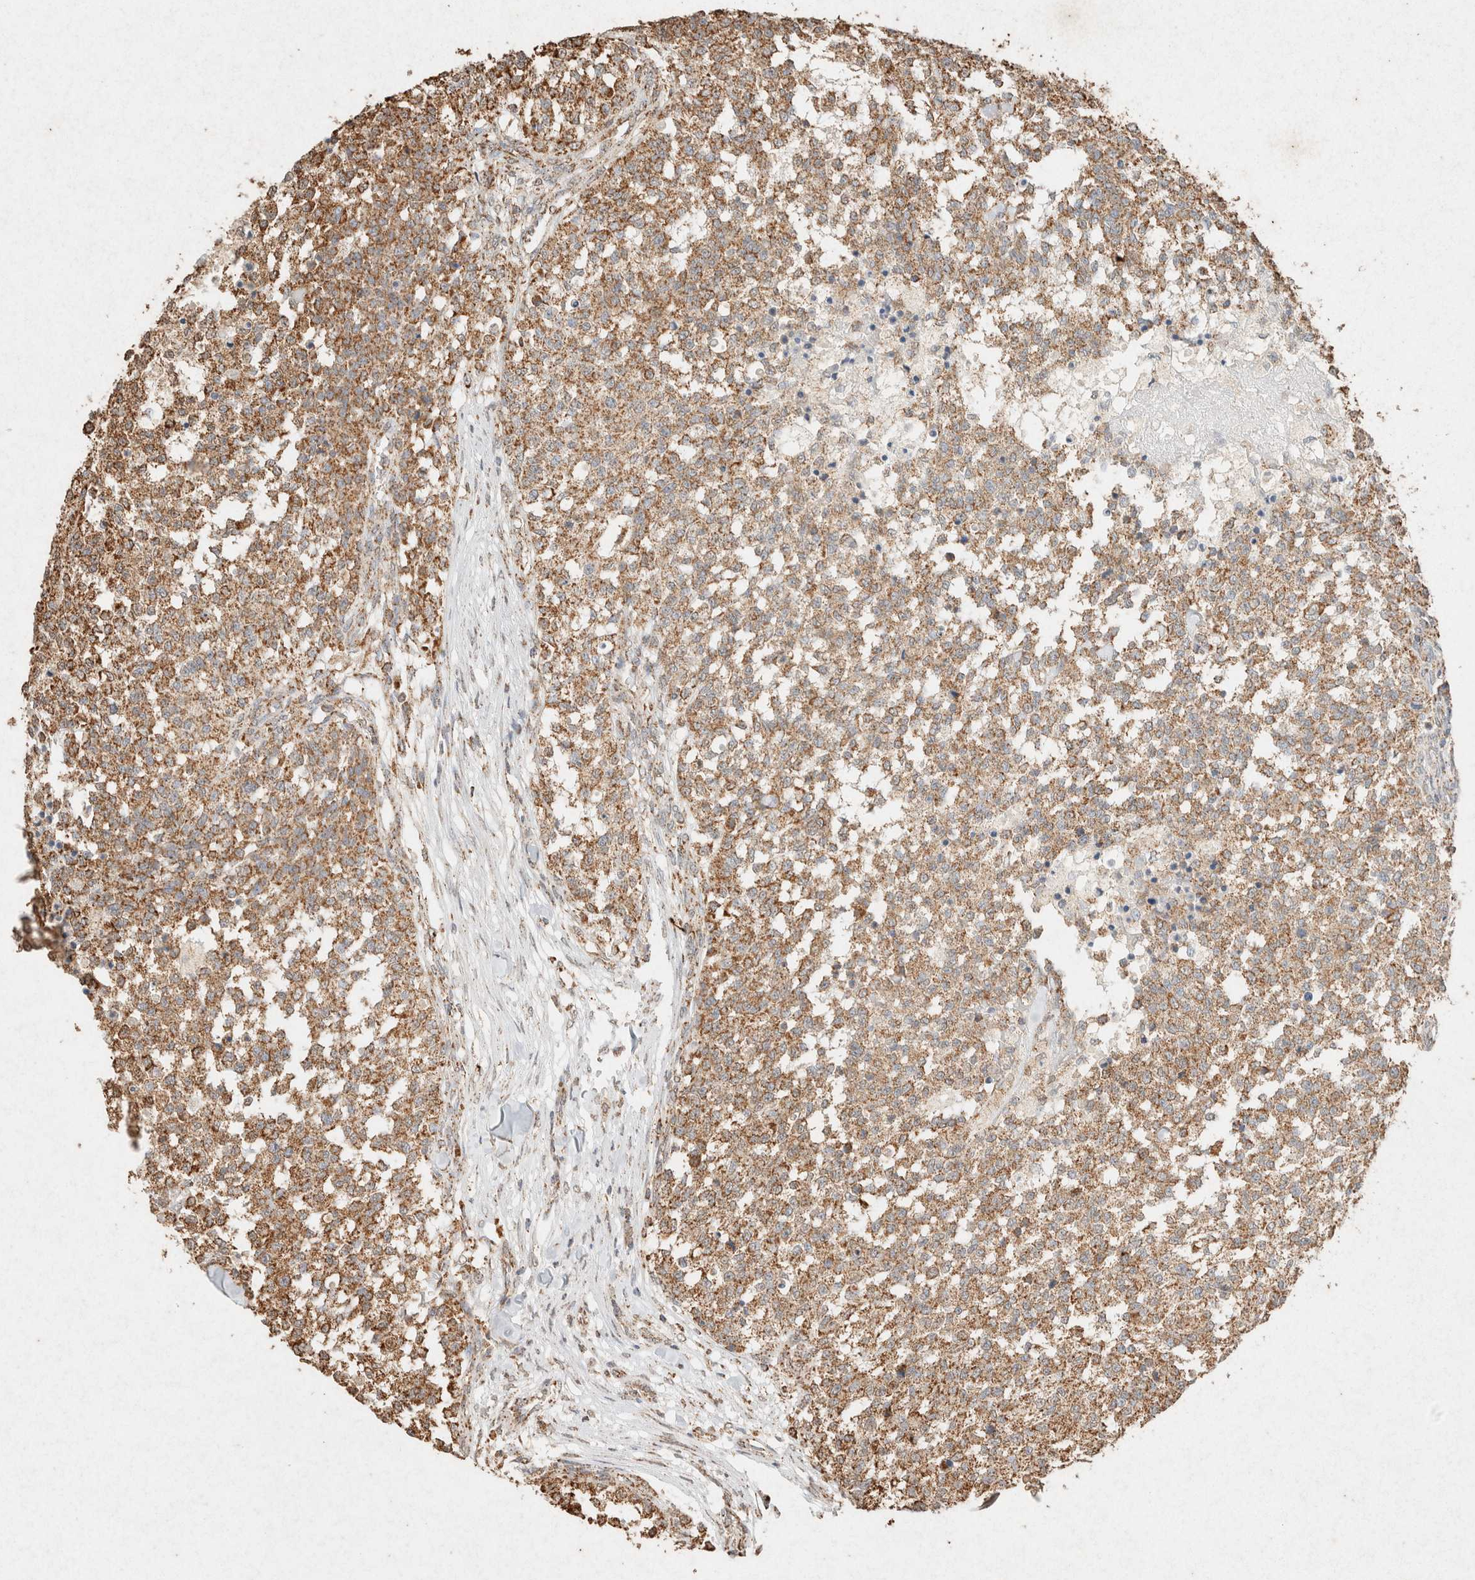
{"staining": {"intensity": "moderate", "quantity": ">75%", "location": "cytoplasmic/membranous"}, "tissue": "testis cancer", "cell_type": "Tumor cells", "image_type": "cancer", "snomed": [{"axis": "morphology", "description": "Seminoma, NOS"}, {"axis": "topography", "description": "Testis"}], "caption": "Immunohistochemistry photomicrograph of testis cancer stained for a protein (brown), which exhibits medium levels of moderate cytoplasmic/membranous positivity in approximately >75% of tumor cells.", "gene": "SDC2", "patient": {"sex": "male", "age": 59}}